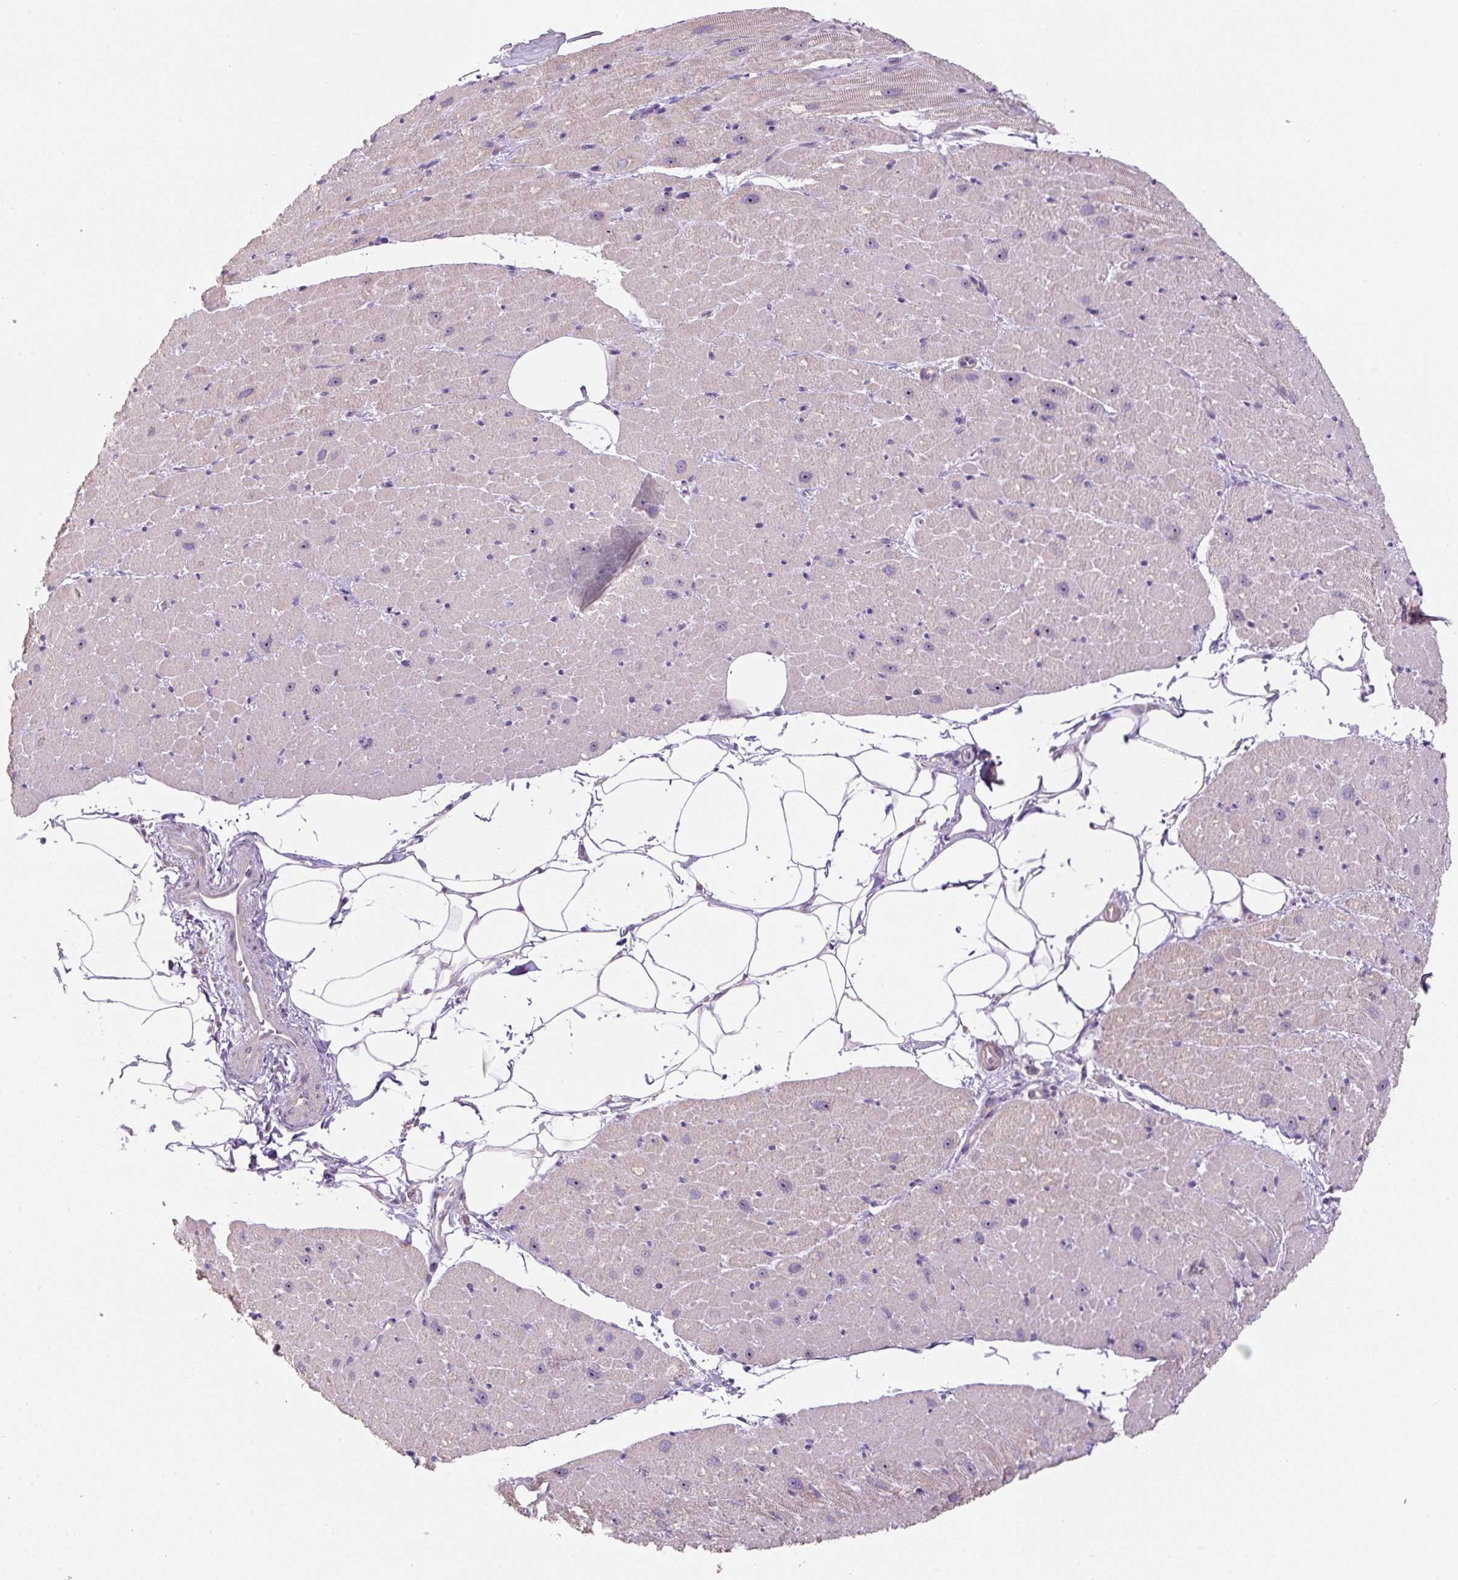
{"staining": {"intensity": "weak", "quantity": "25%-75%", "location": "cytoplasmic/membranous,nuclear"}, "tissue": "heart muscle", "cell_type": "Cardiomyocytes", "image_type": "normal", "snomed": [{"axis": "morphology", "description": "Normal tissue, NOS"}, {"axis": "topography", "description": "Heart"}], "caption": "An immunohistochemistry image of benign tissue is shown. Protein staining in brown highlights weak cytoplasmic/membranous,nuclear positivity in heart muscle within cardiomyocytes. Nuclei are stained in blue.", "gene": "TMEM151B", "patient": {"sex": "male", "age": 62}}